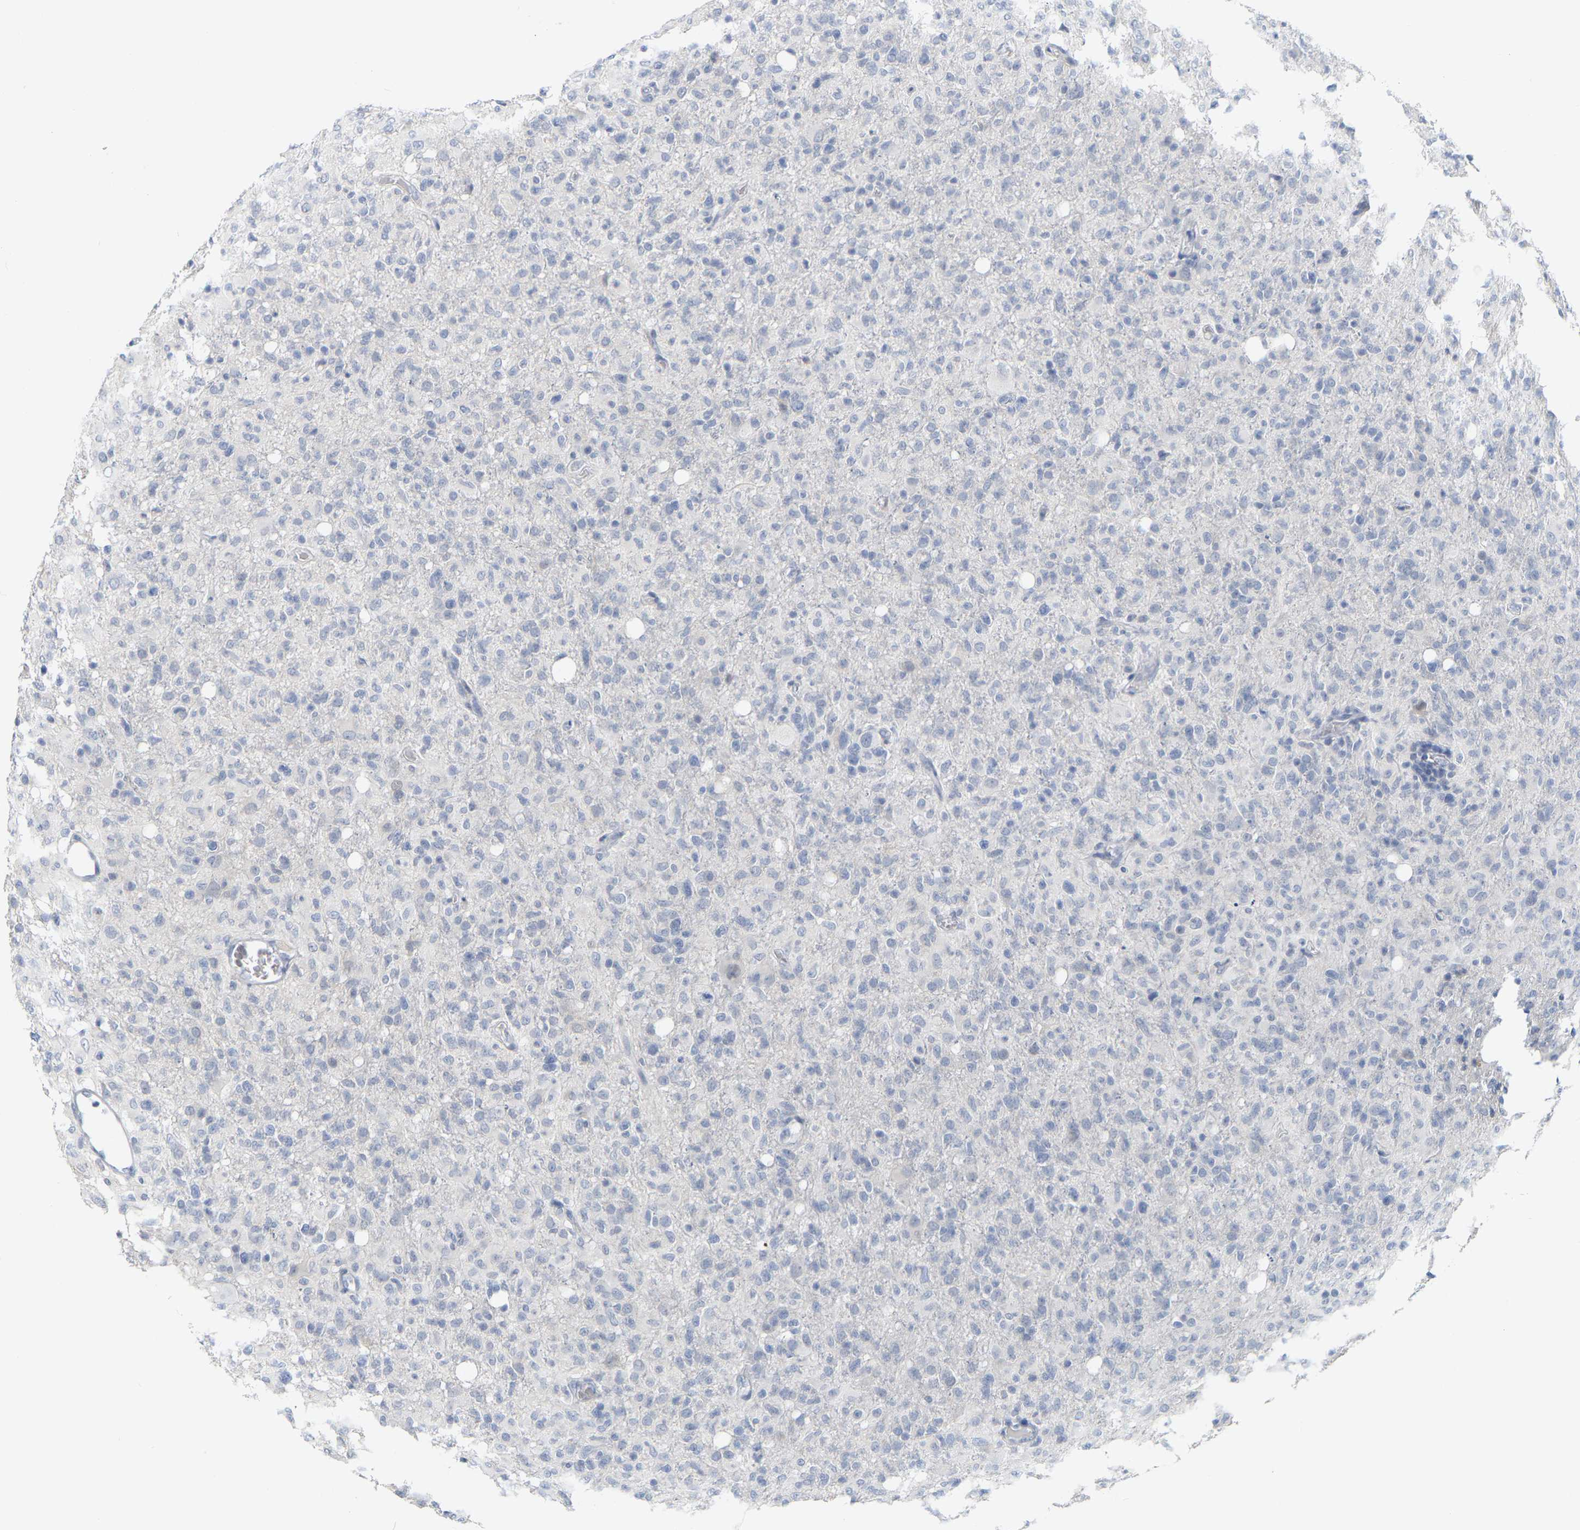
{"staining": {"intensity": "negative", "quantity": "none", "location": "none"}, "tissue": "glioma", "cell_type": "Tumor cells", "image_type": "cancer", "snomed": [{"axis": "morphology", "description": "Glioma, malignant, High grade"}, {"axis": "topography", "description": "Brain"}], "caption": "A histopathology image of human glioma is negative for staining in tumor cells.", "gene": "KRT76", "patient": {"sex": "female", "age": 57}}